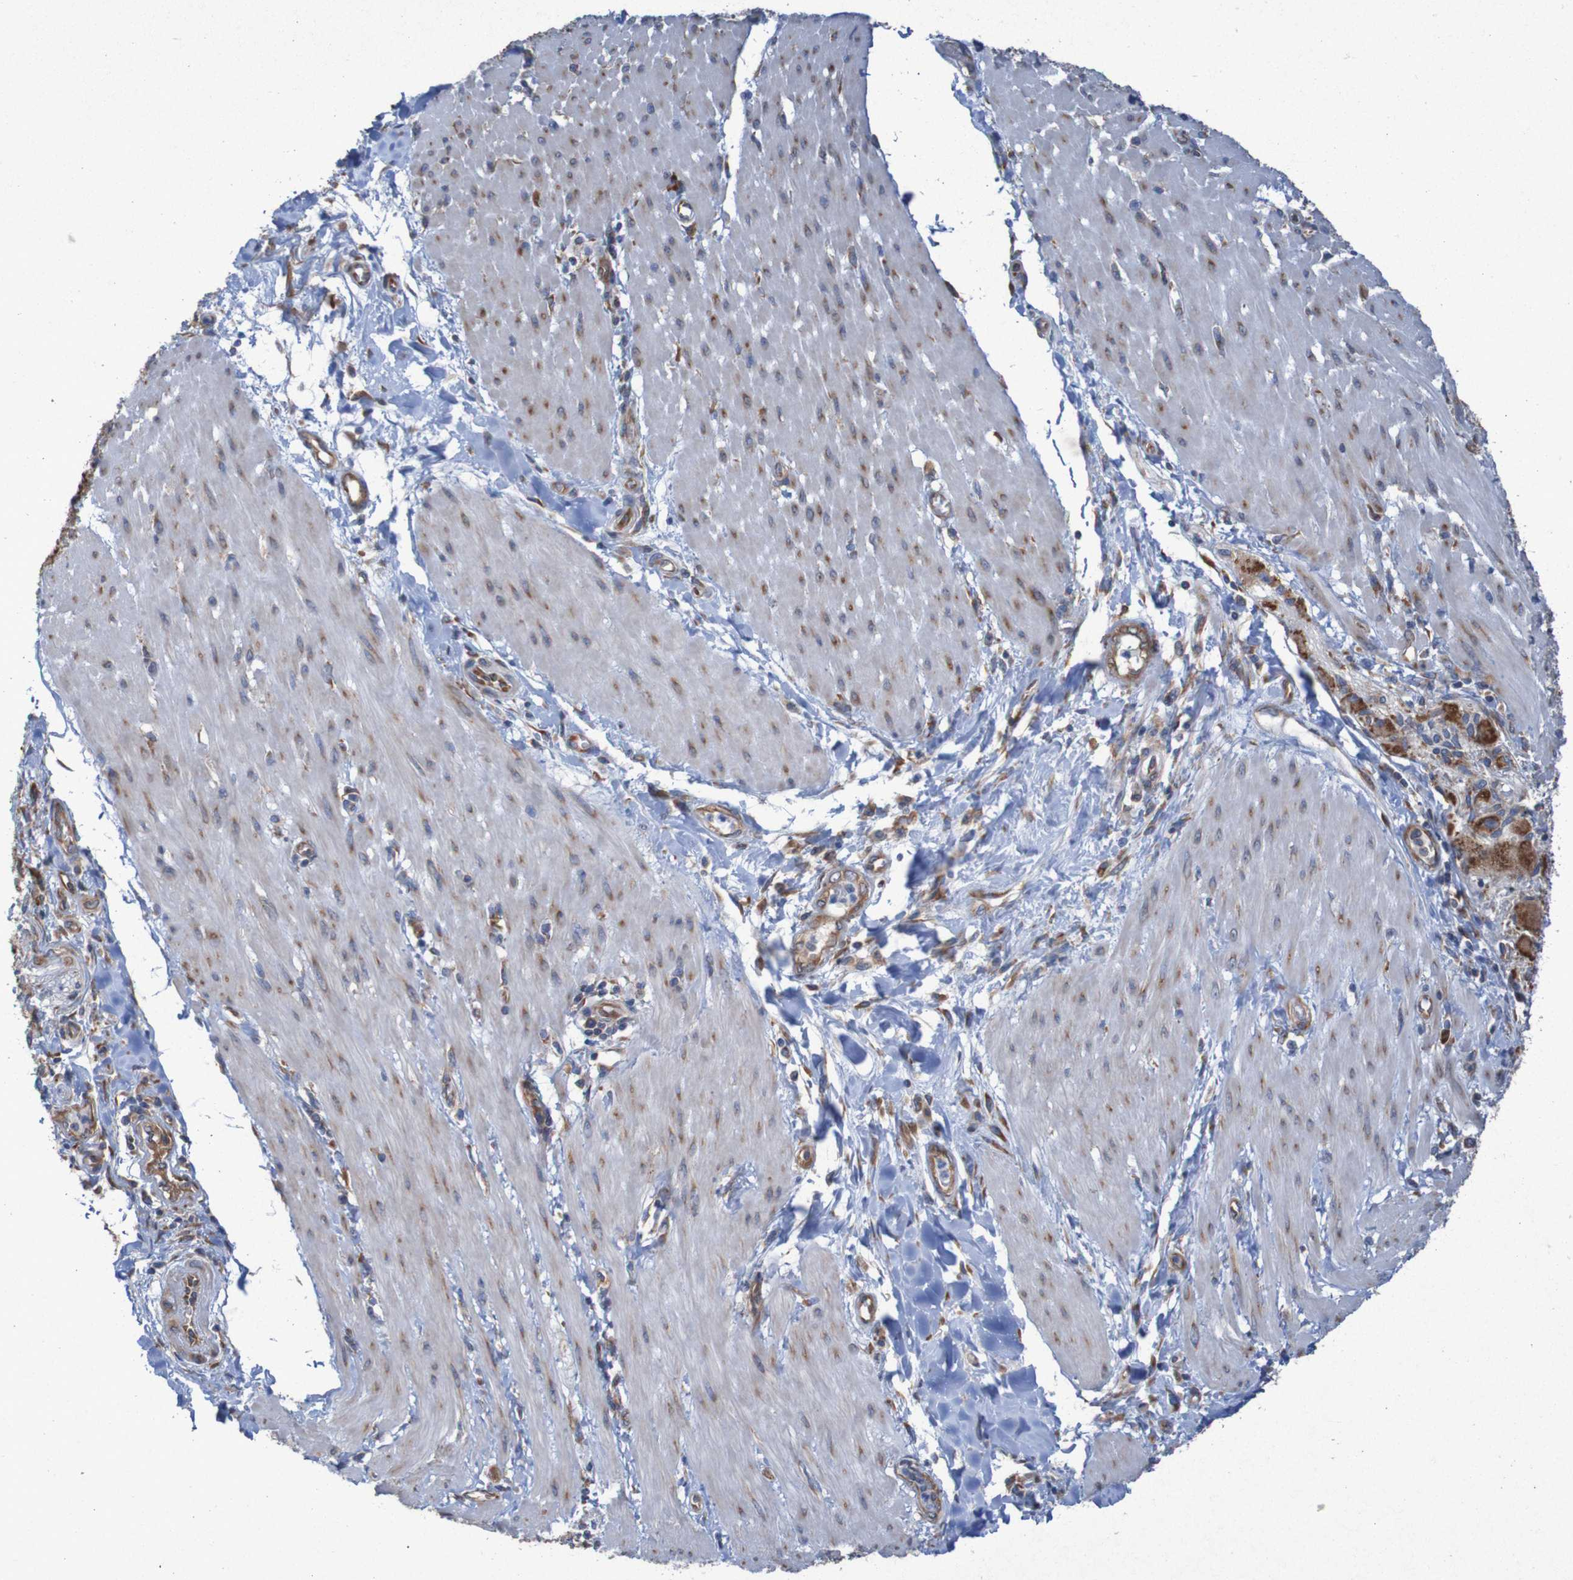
{"staining": {"intensity": "strong", "quantity": ">75%", "location": "cytoplasmic/membranous"}, "tissue": "pancreatic cancer", "cell_type": "Tumor cells", "image_type": "cancer", "snomed": [{"axis": "morphology", "description": "Adenocarcinoma, NOS"}, {"axis": "topography", "description": "Pancreas"}], "caption": "Human pancreatic cancer stained for a protein (brown) demonstrates strong cytoplasmic/membranous positive staining in about >75% of tumor cells.", "gene": "RPL10", "patient": {"sex": "female", "age": 64}}